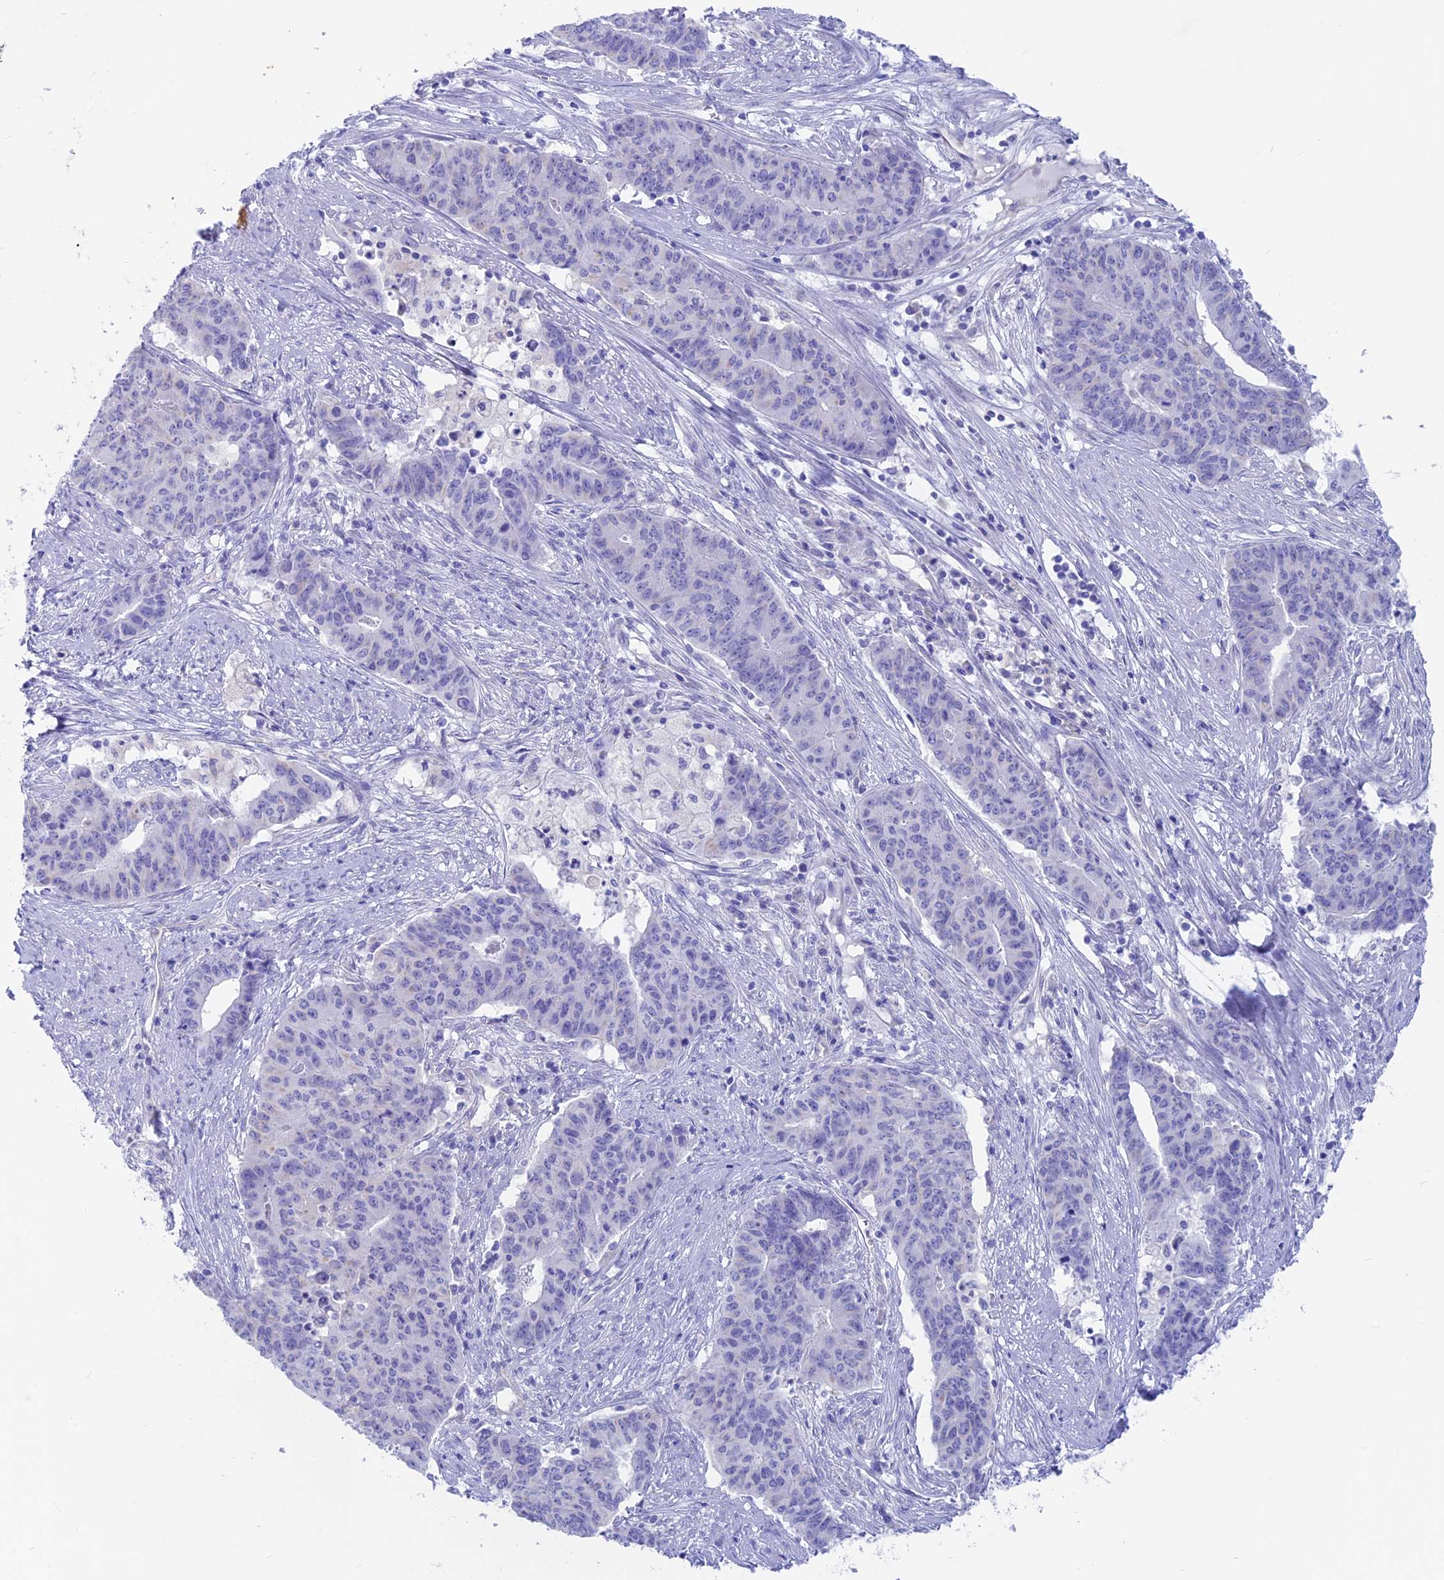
{"staining": {"intensity": "negative", "quantity": "none", "location": "none"}, "tissue": "endometrial cancer", "cell_type": "Tumor cells", "image_type": "cancer", "snomed": [{"axis": "morphology", "description": "Adenocarcinoma, NOS"}, {"axis": "topography", "description": "Endometrium"}], "caption": "The histopathology image reveals no significant staining in tumor cells of endometrial cancer (adenocarcinoma).", "gene": "GNGT2", "patient": {"sex": "female", "age": 59}}